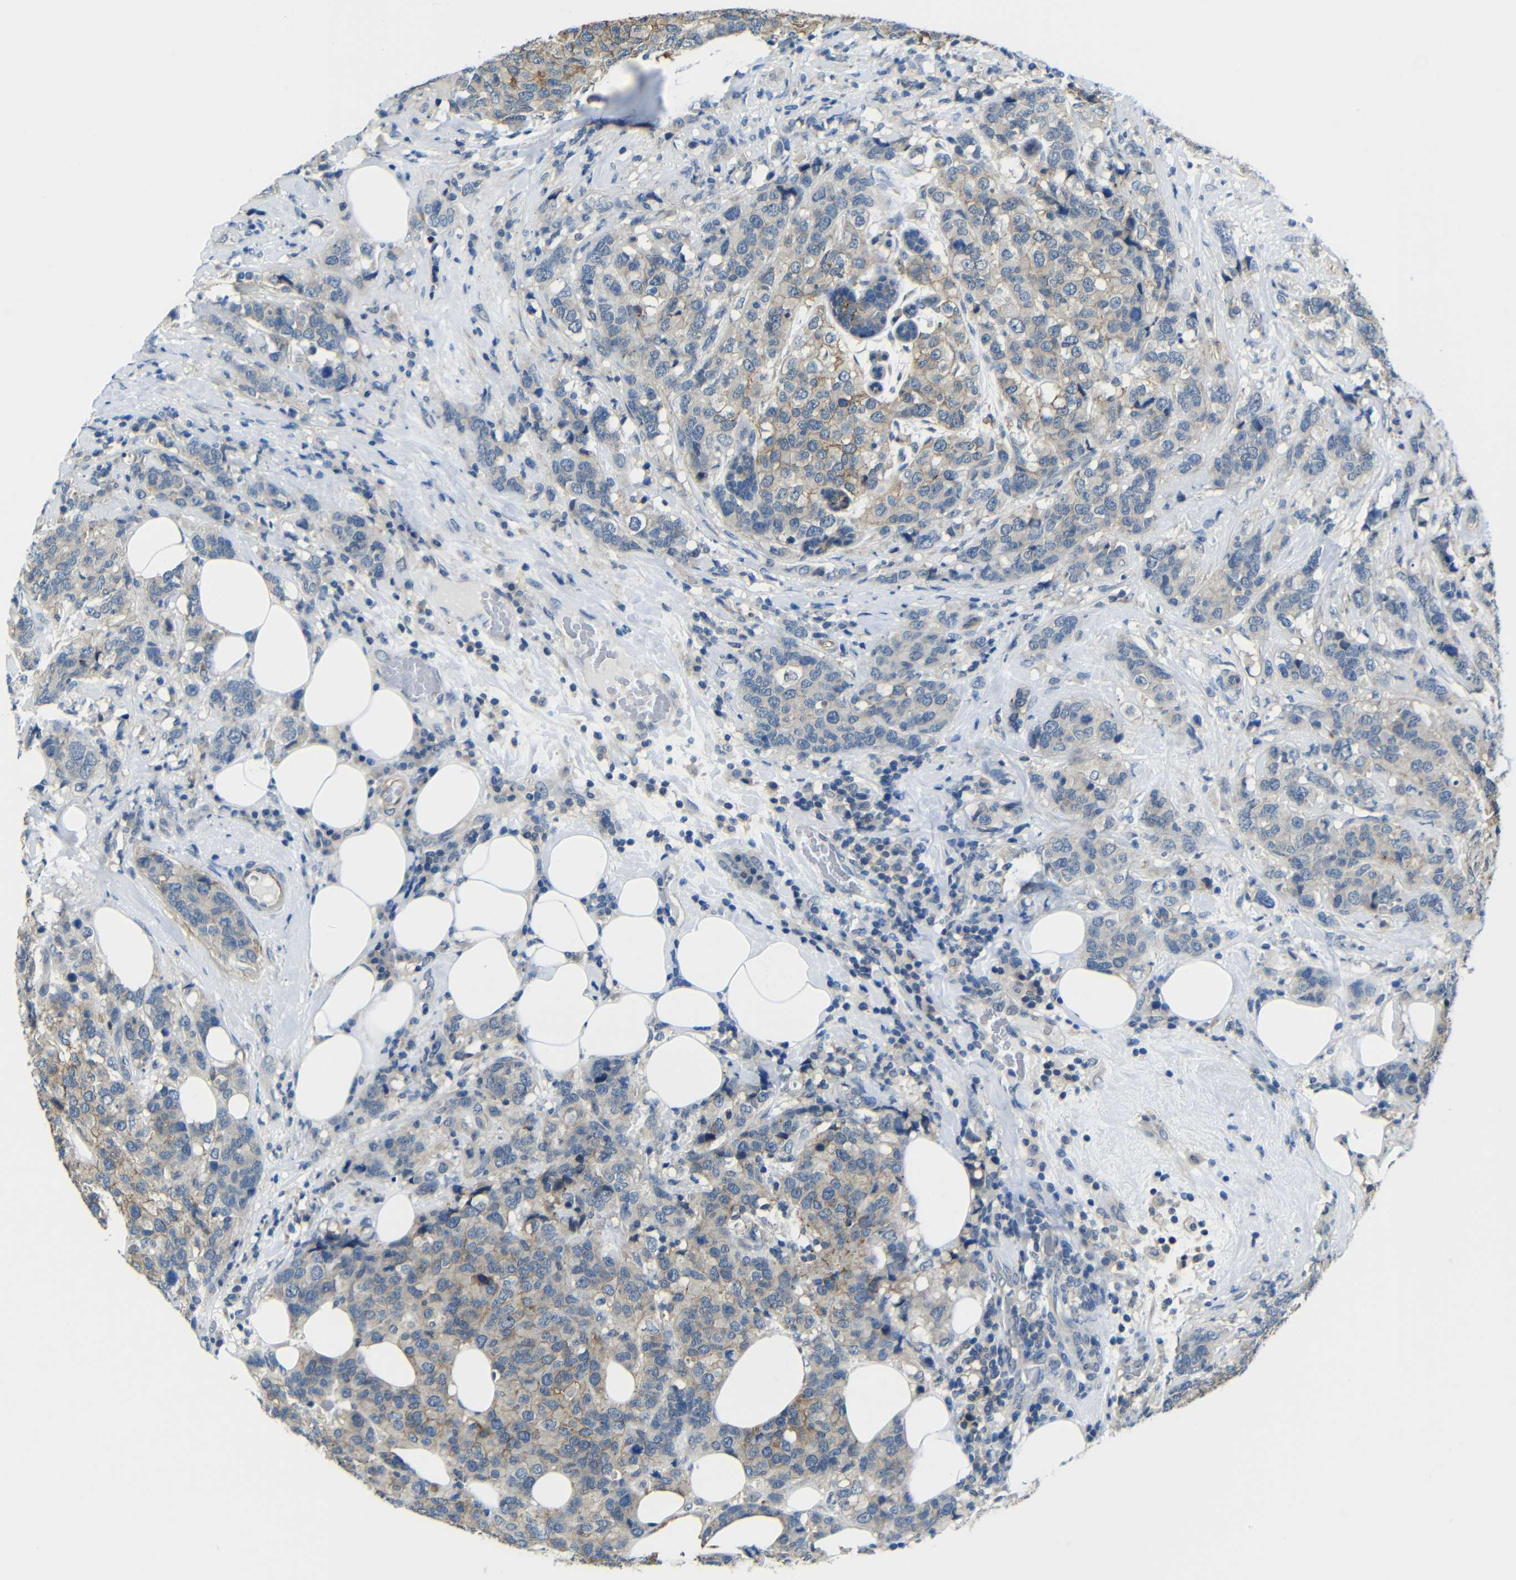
{"staining": {"intensity": "weak", "quantity": "25%-75%", "location": "cytoplasmic/membranous"}, "tissue": "breast cancer", "cell_type": "Tumor cells", "image_type": "cancer", "snomed": [{"axis": "morphology", "description": "Lobular carcinoma"}, {"axis": "topography", "description": "Breast"}], "caption": "Protein expression analysis of lobular carcinoma (breast) demonstrates weak cytoplasmic/membranous expression in about 25%-75% of tumor cells.", "gene": "ZNF90", "patient": {"sex": "female", "age": 59}}